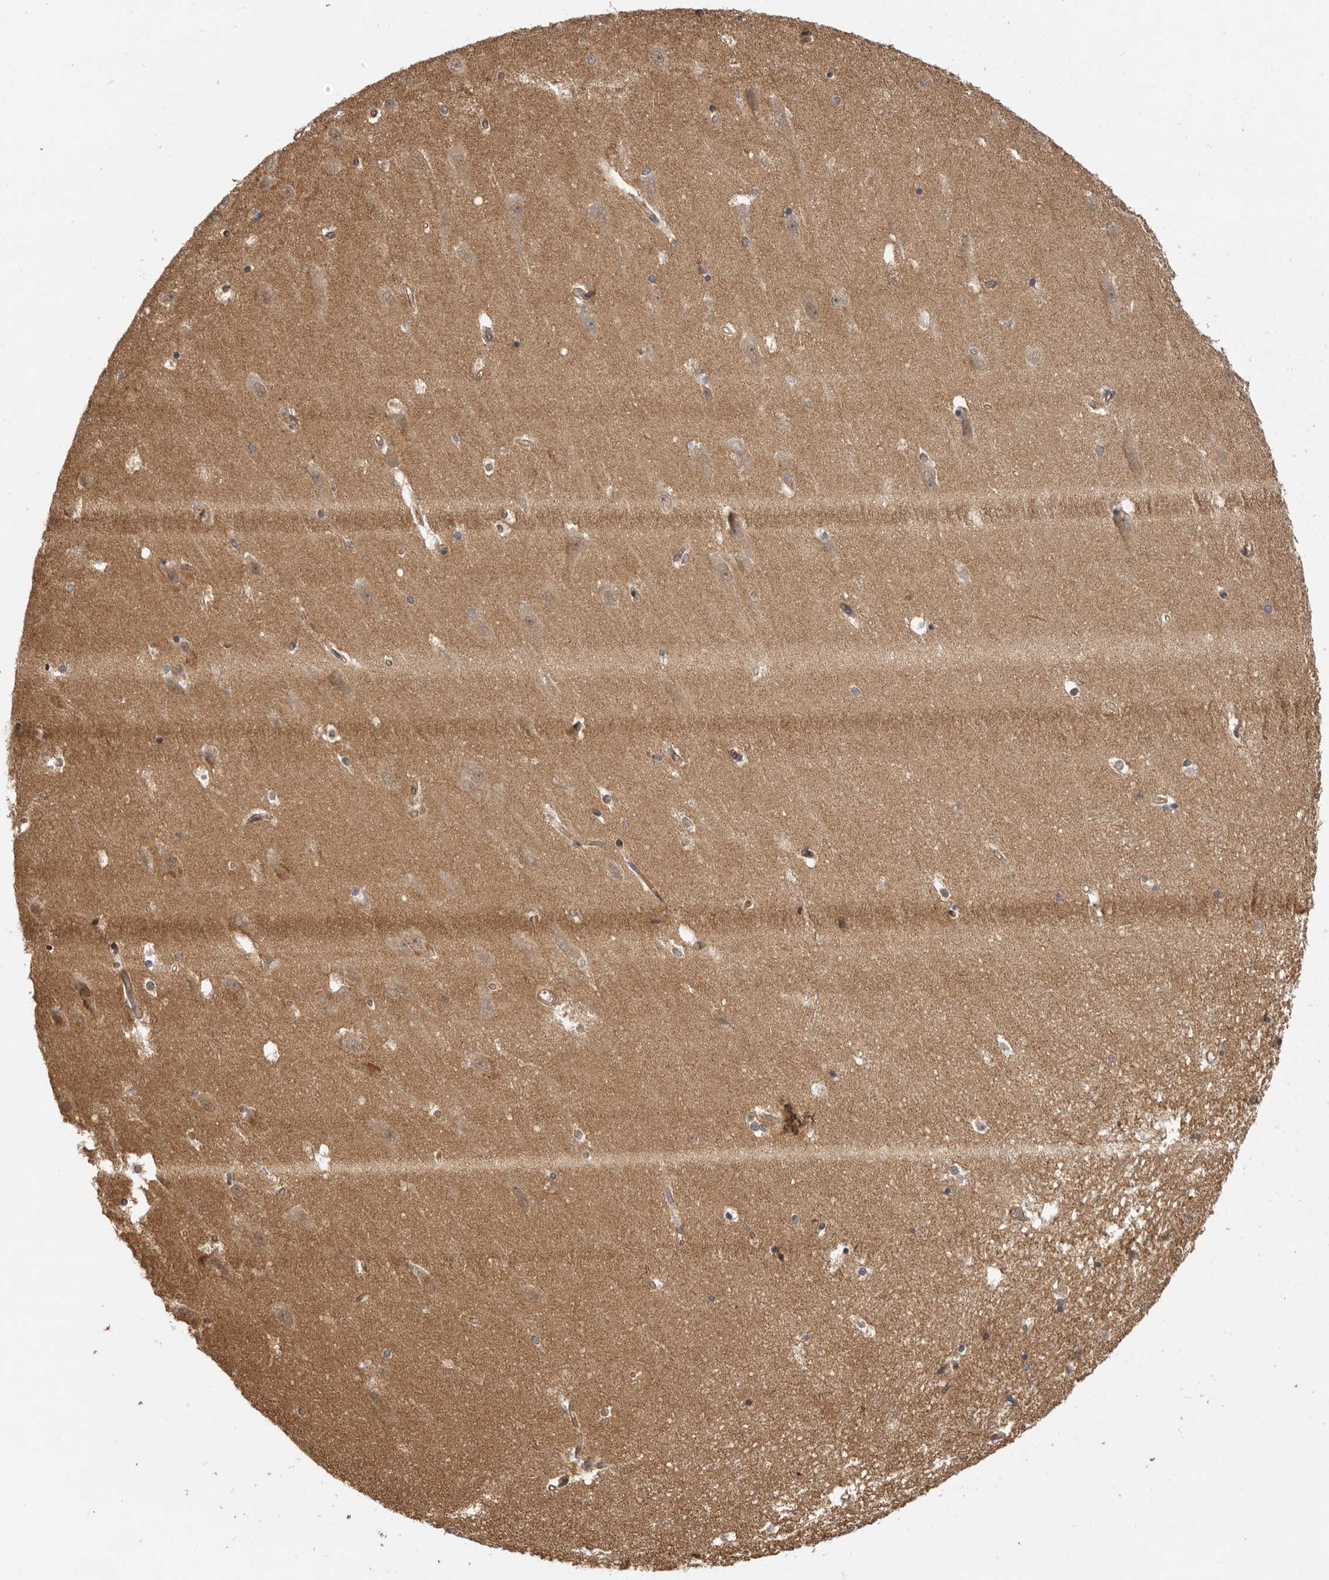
{"staining": {"intensity": "negative", "quantity": "none", "location": "none"}, "tissue": "hippocampus", "cell_type": "Glial cells", "image_type": "normal", "snomed": [{"axis": "morphology", "description": "Normal tissue, NOS"}, {"axis": "topography", "description": "Hippocampus"}], "caption": "High magnification brightfield microscopy of unremarkable hippocampus stained with DAB (brown) and counterstained with hematoxylin (blue): glial cells show no significant expression. Nuclei are stained in blue.", "gene": "ADPRS", "patient": {"sex": "male", "age": 45}}